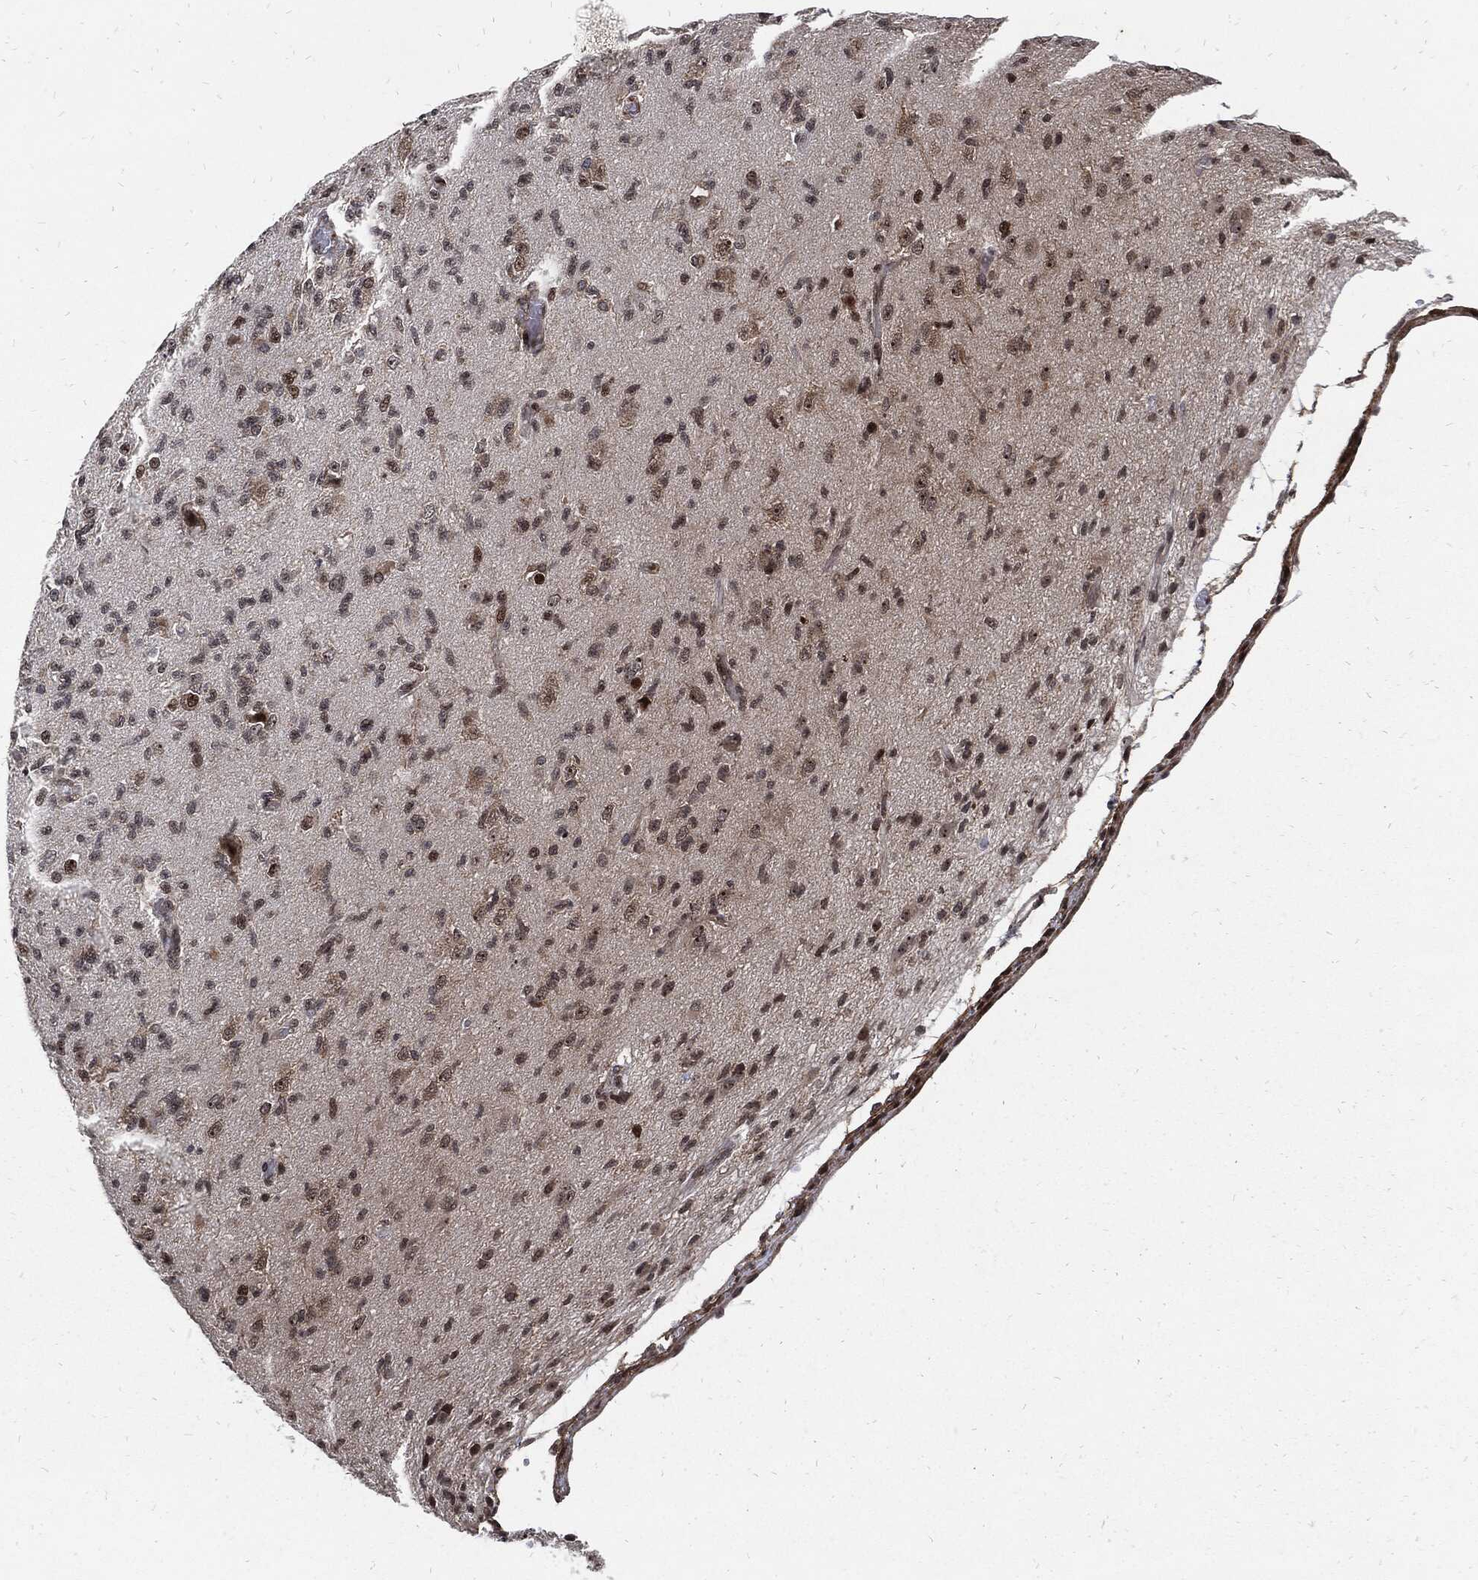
{"staining": {"intensity": "strong", "quantity": "<25%", "location": "nuclear"}, "tissue": "glioma", "cell_type": "Tumor cells", "image_type": "cancer", "snomed": [{"axis": "morphology", "description": "Glioma, malignant, High grade"}, {"axis": "topography", "description": "Brain"}], "caption": "IHC of glioma demonstrates medium levels of strong nuclear staining in about <25% of tumor cells. (brown staining indicates protein expression, while blue staining denotes nuclei).", "gene": "ZNF775", "patient": {"sex": "male", "age": 56}}